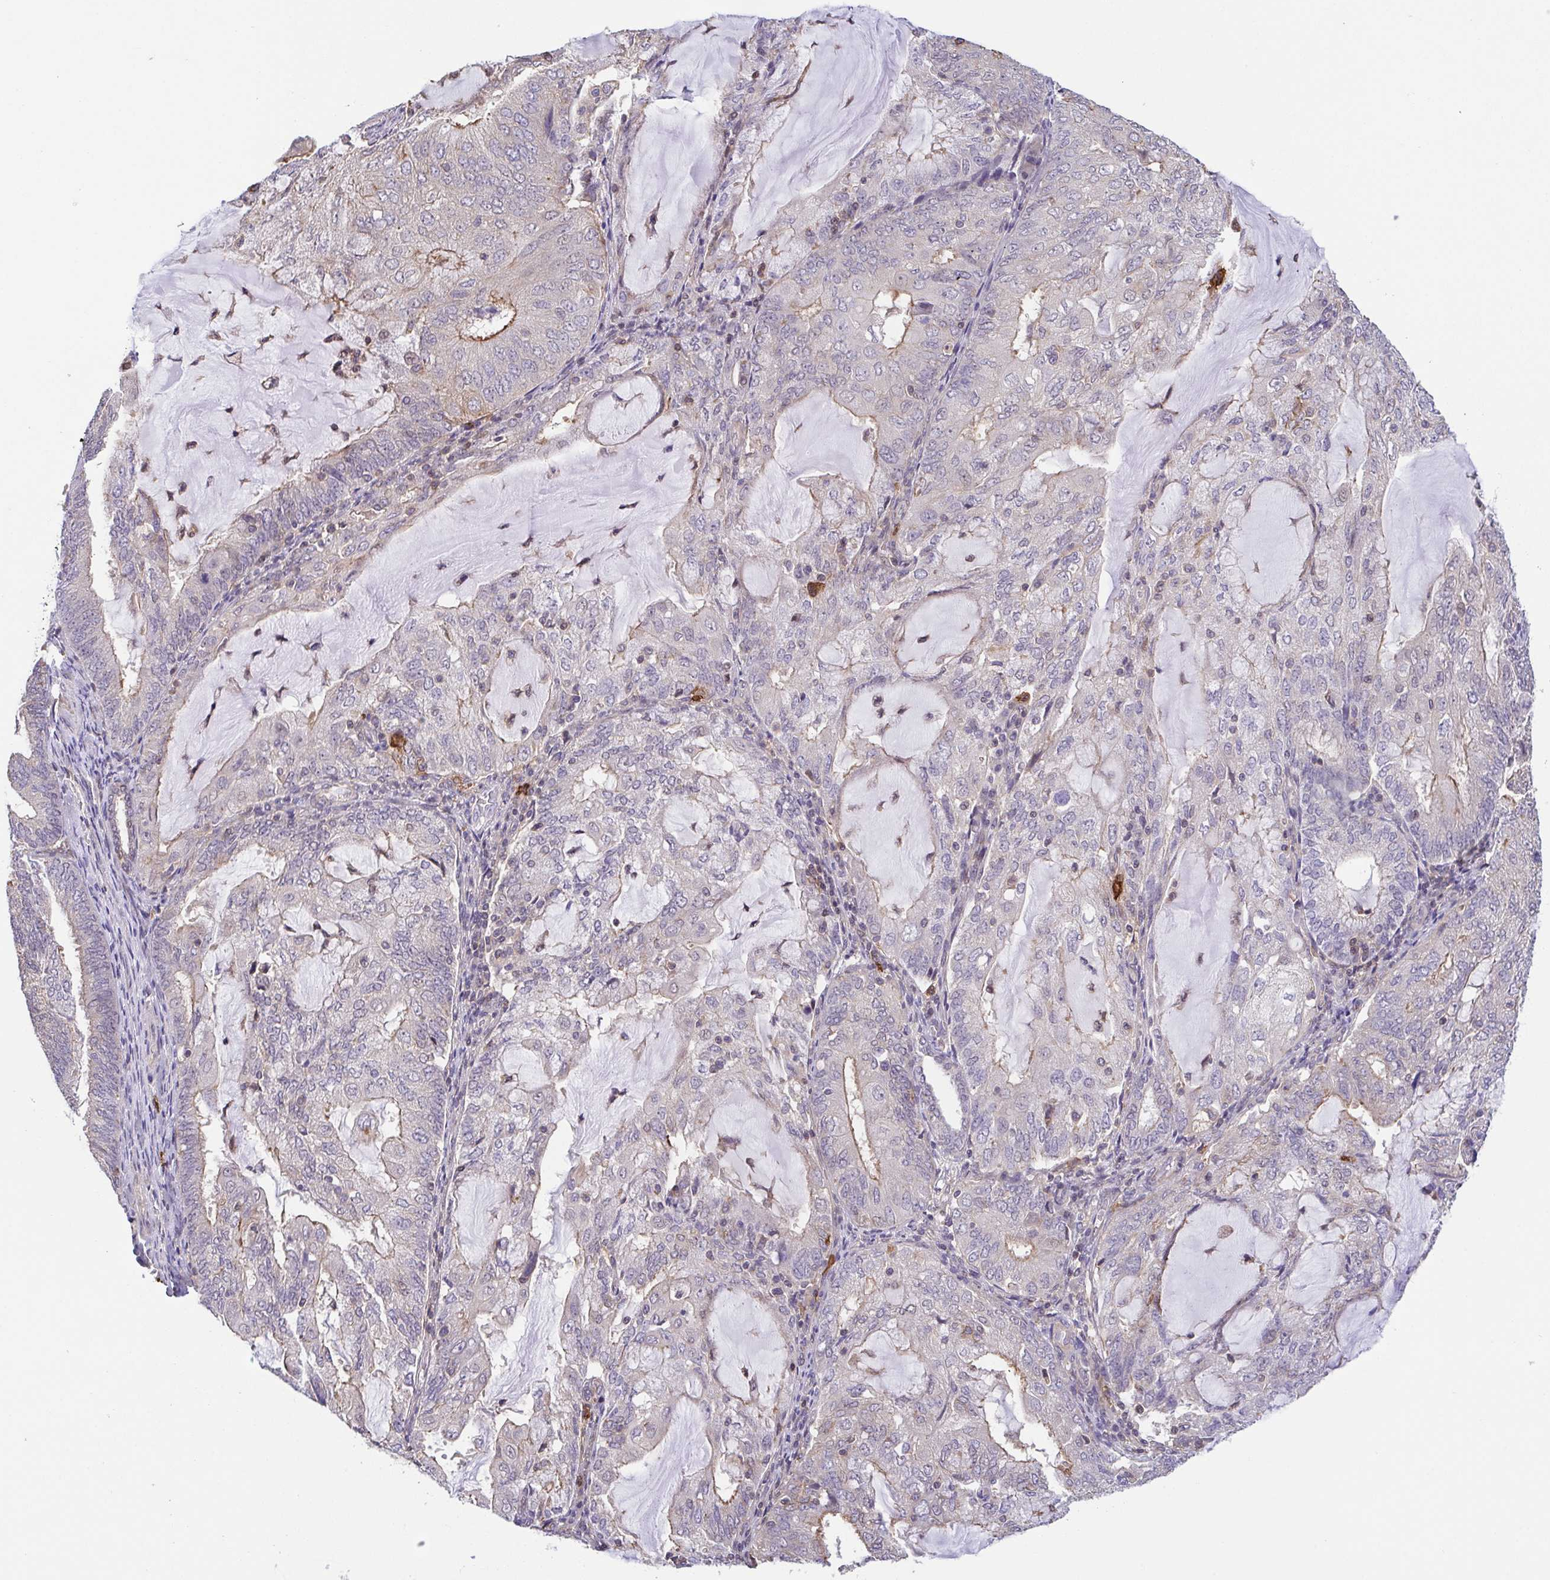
{"staining": {"intensity": "weak", "quantity": "<25%", "location": "cytoplasmic/membranous"}, "tissue": "endometrial cancer", "cell_type": "Tumor cells", "image_type": "cancer", "snomed": [{"axis": "morphology", "description": "Adenocarcinoma, NOS"}, {"axis": "topography", "description": "Endometrium"}], "caption": "Tumor cells are negative for protein expression in human adenocarcinoma (endometrial).", "gene": "PREPL", "patient": {"sex": "female", "age": 81}}